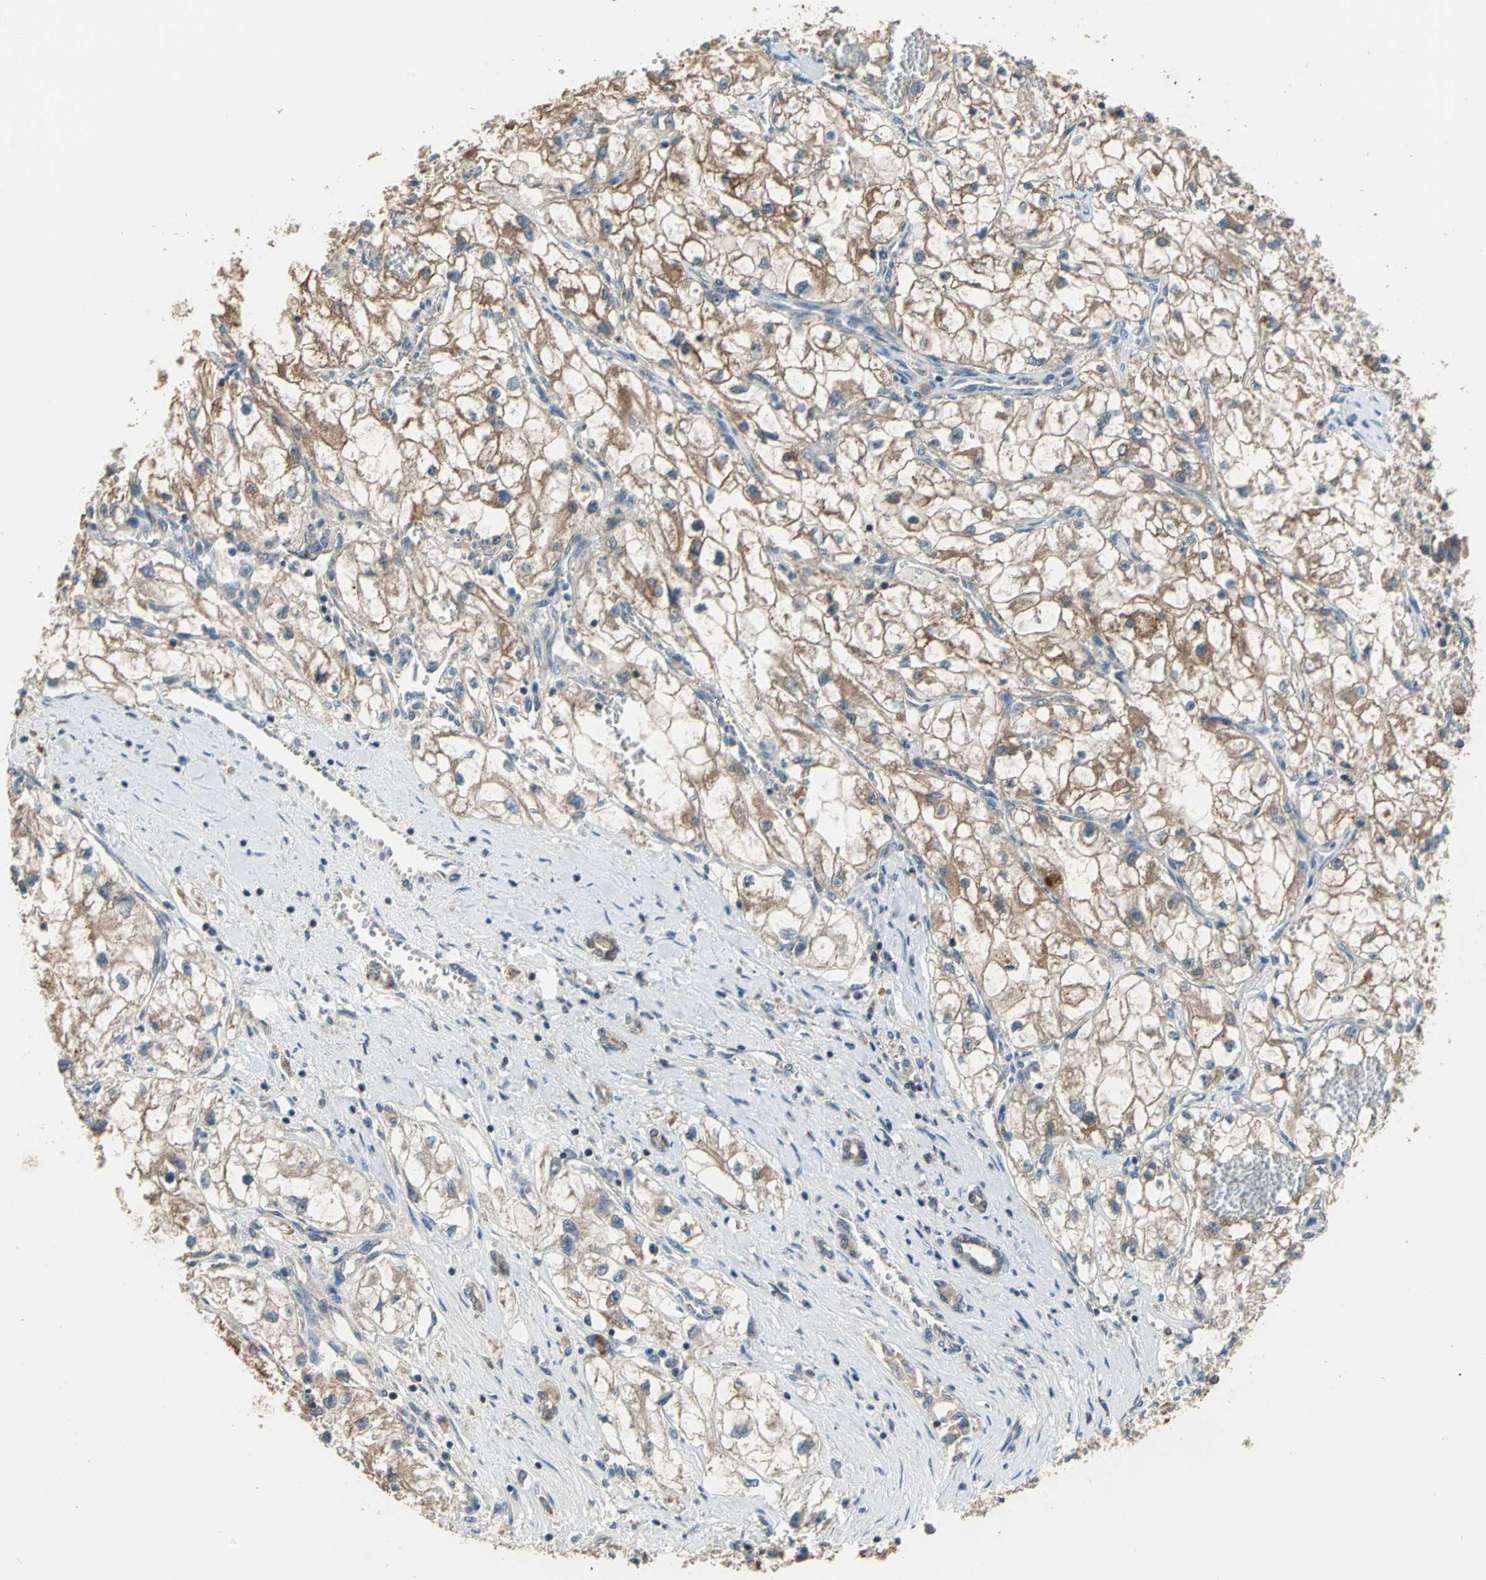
{"staining": {"intensity": "moderate", "quantity": ">75%", "location": "cytoplasmic/membranous"}, "tissue": "renal cancer", "cell_type": "Tumor cells", "image_type": "cancer", "snomed": [{"axis": "morphology", "description": "Adenocarcinoma, NOS"}, {"axis": "topography", "description": "Kidney"}], "caption": "A high-resolution image shows IHC staining of renal adenocarcinoma, which demonstrates moderate cytoplasmic/membranous staining in about >75% of tumor cells.", "gene": "TRAK1", "patient": {"sex": "female", "age": 70}}